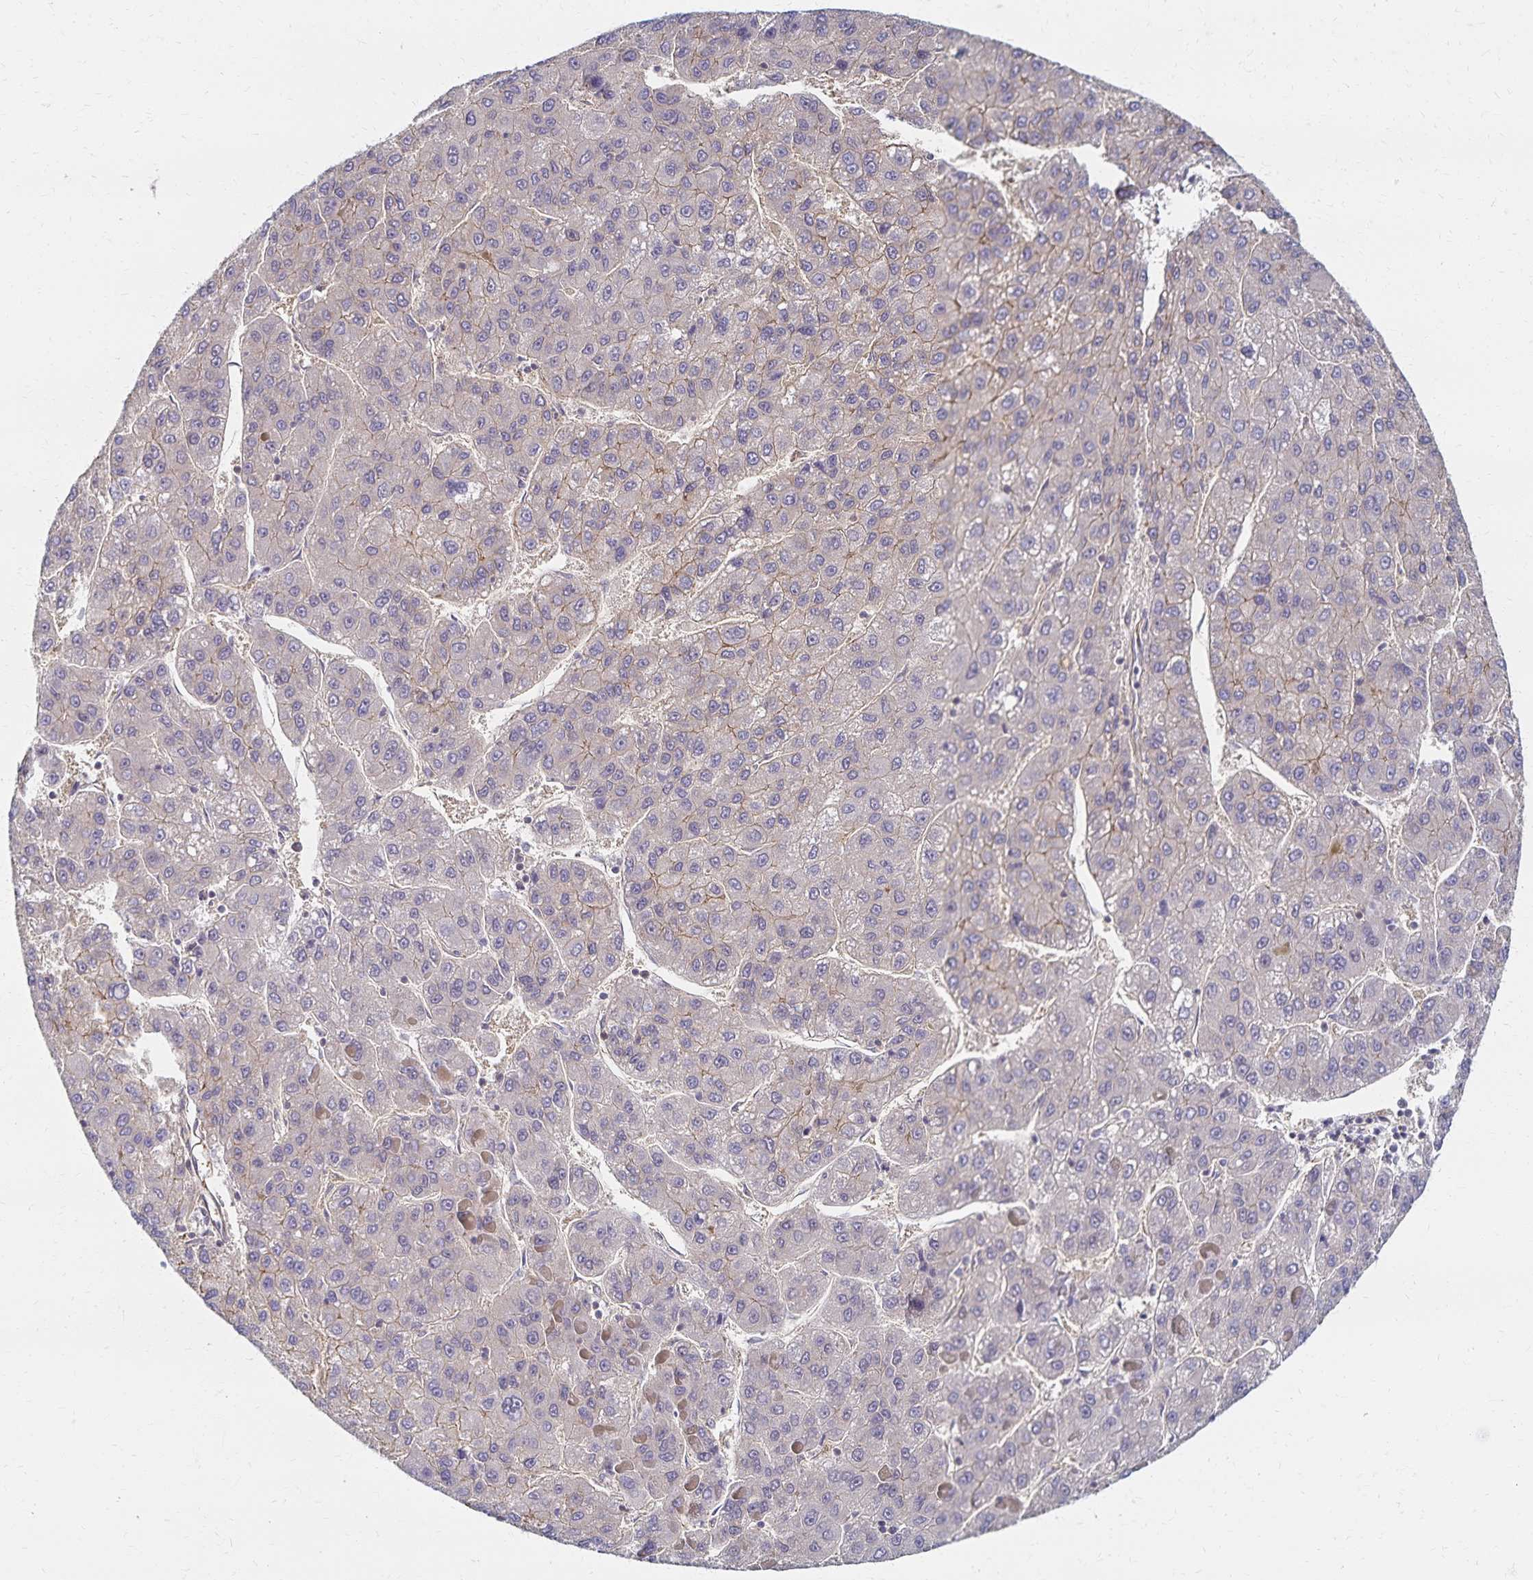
{"staining": {"intensity": "negative", "quantity": "none", "location": "none"}, "tissue": "liver cancer", "cell_type": "Tumor cells", "image_type": "cancer", "snomed": [{"axis": "morphology", "description": "Carcinoma, Hepatocellular, NOS"}, {"axis": "topography", "description": "Liver"}], "caption": "A high-resolution image shows immunohistochemistry staining of hepatocellular carcinoma (liver), which demonstrates no significant expression in tumor cells.", "gene": "RAB9B", "patient": {"sex": "female", "age": 82}}